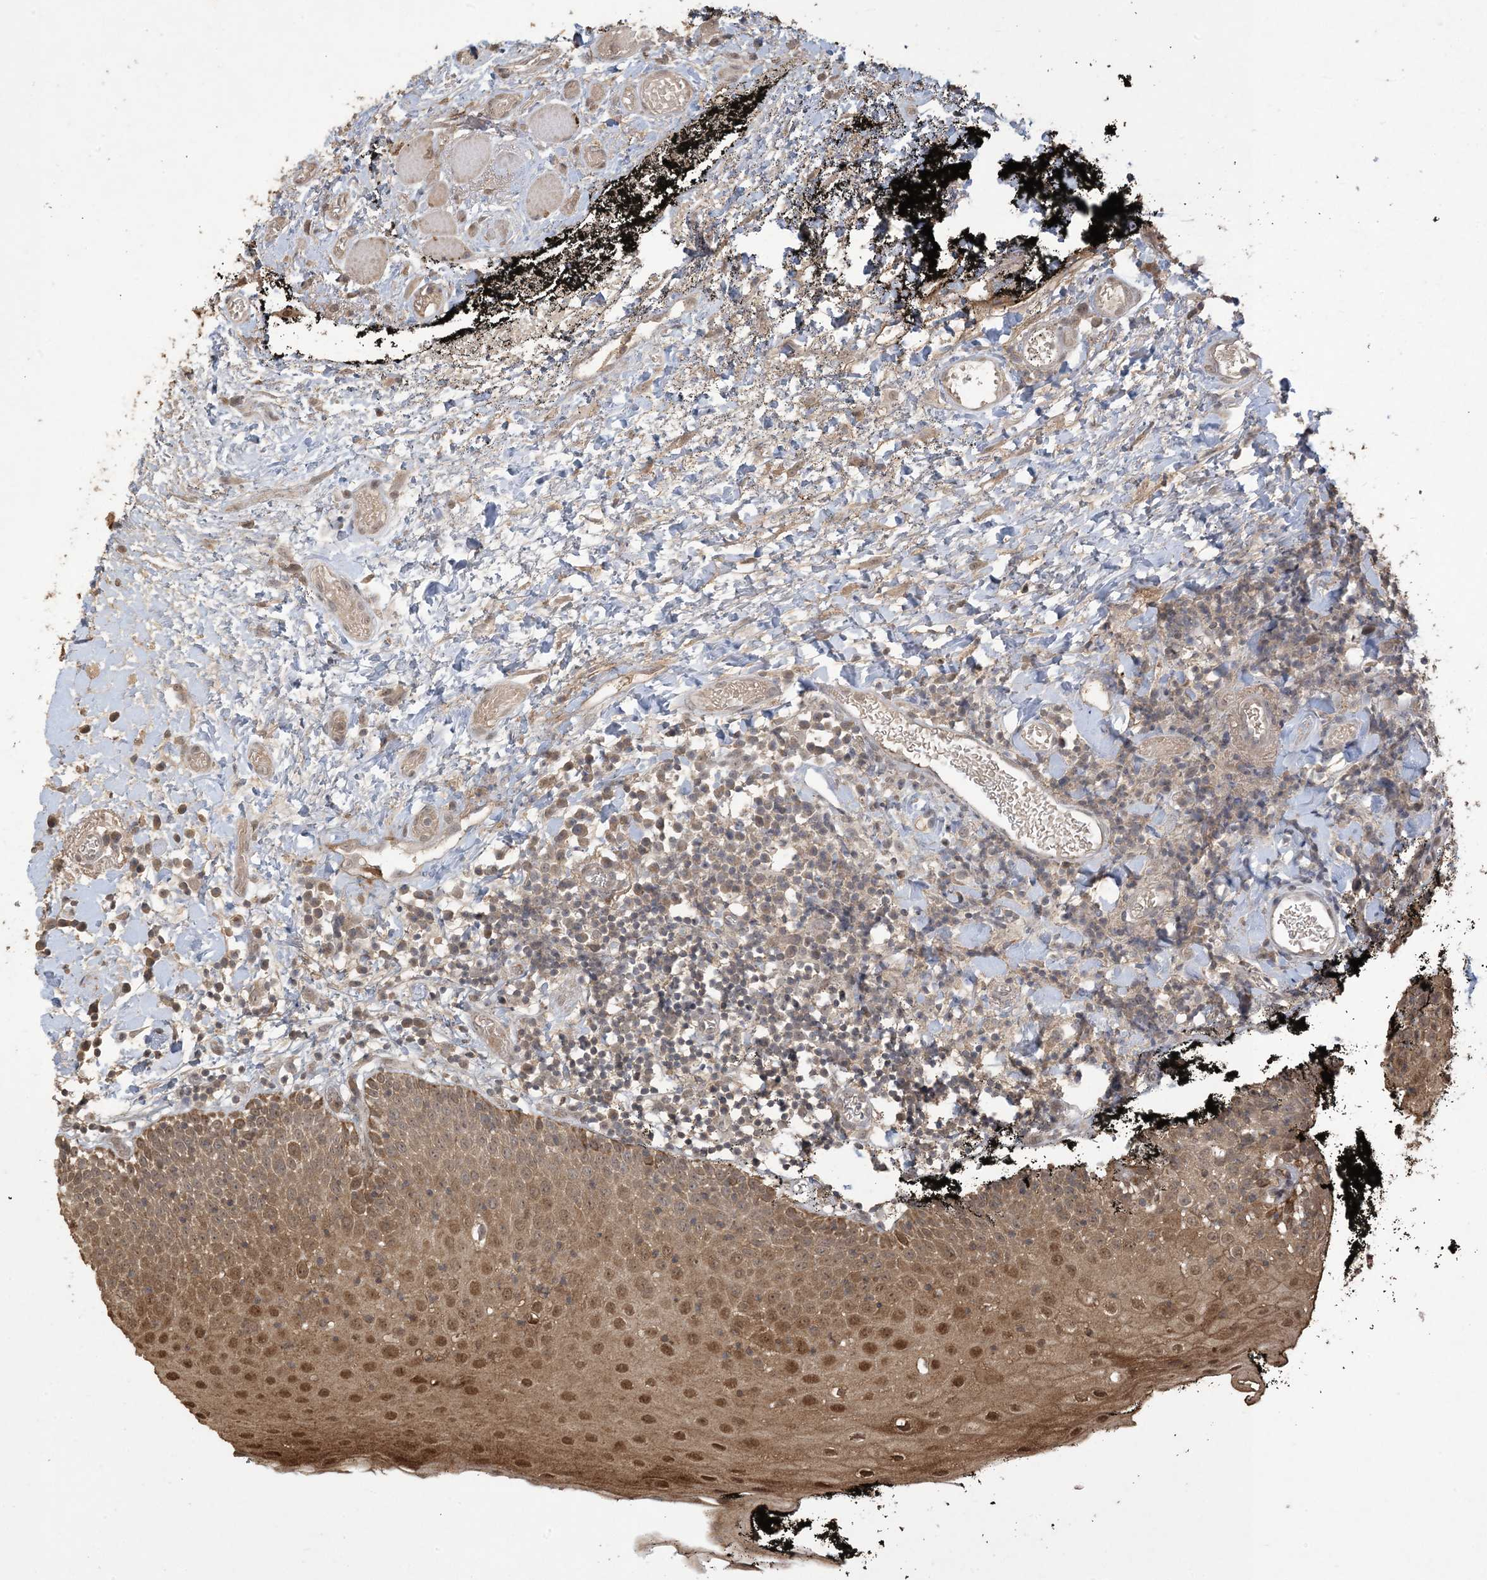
{"staining": {"intensity": "moderate", "quantity": ">75%", "location": "cytoplasmic/membranous,nuclear"}, "tissue": "oral mucosa", "cell_type": "Squamous epithelial cells", "image_type": "normal", "snomed": [{"axis": "morphology", "description": "Normal tissue, NOS"}, {"axis": "topography", "description": "Oral tissue"}], "caption": "This photomicrograph demonstrates benign oral mucosa stained with immunohistochemistry (IHC) to label a protein in brown. The cytoplasmic/membranous,nuclear of squamous epithelial cells show moderate positivity for the protein. Nuclei are counter-stained blue.", "gene": "EFCAB8", "patient": {"sex": "male", "age": 74}}